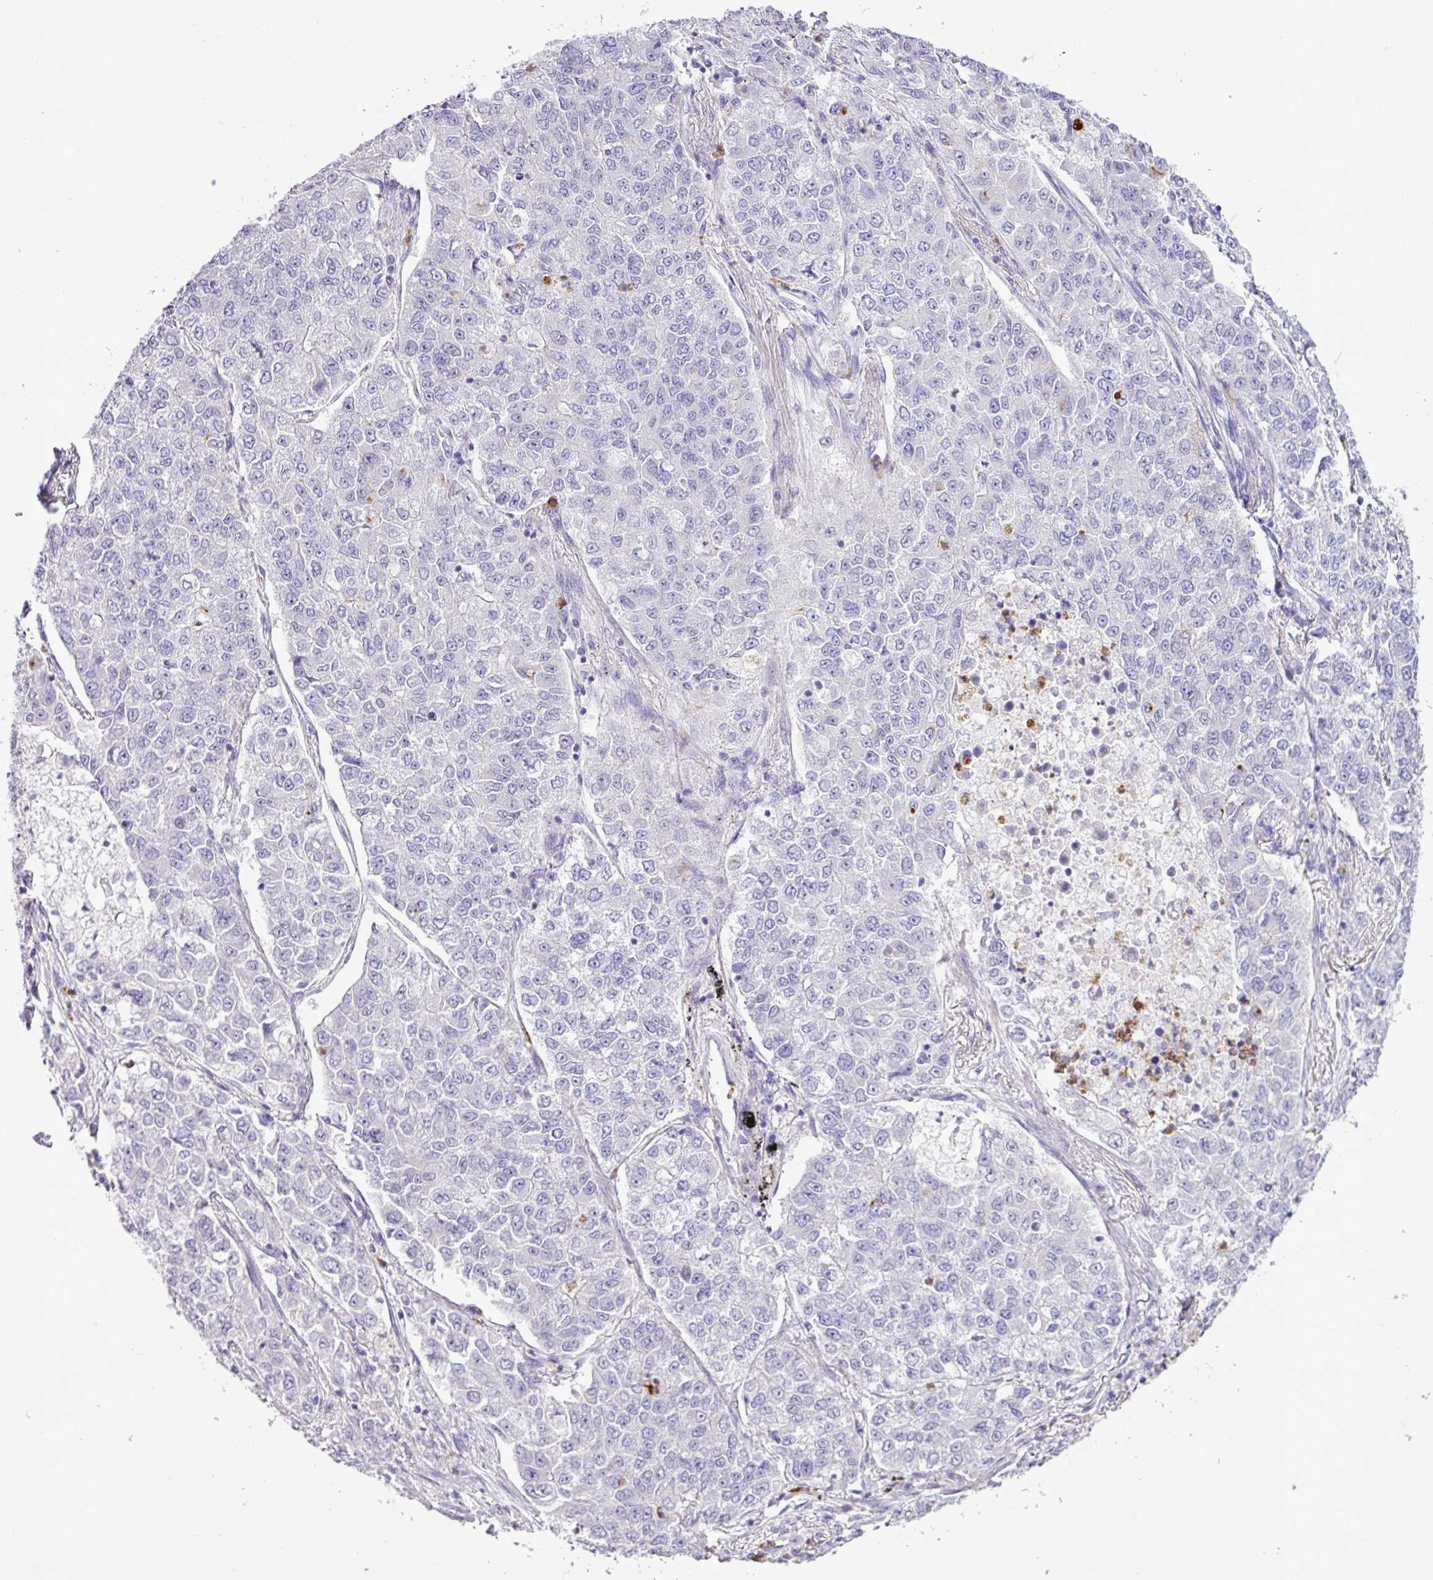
{"staining": {"intensity": "negative", "quantity": "none", "location": "none"}, "tissue": "lung cancer", "cell_type": "Tumor cells", "image_type": "cancer", "snomed": [{"axis": "morphology", "description": "Adenocarcinoma, NOS"}, {"axis": "topography", "description": "Lung"}], "caption": "Adenocarcinoma (lung) was stained to show a protein in brown. There is no significant positivity in tumor cells.", "gene": "ZSCAN5A", "patient": {"sex": "male", "age": 49}}